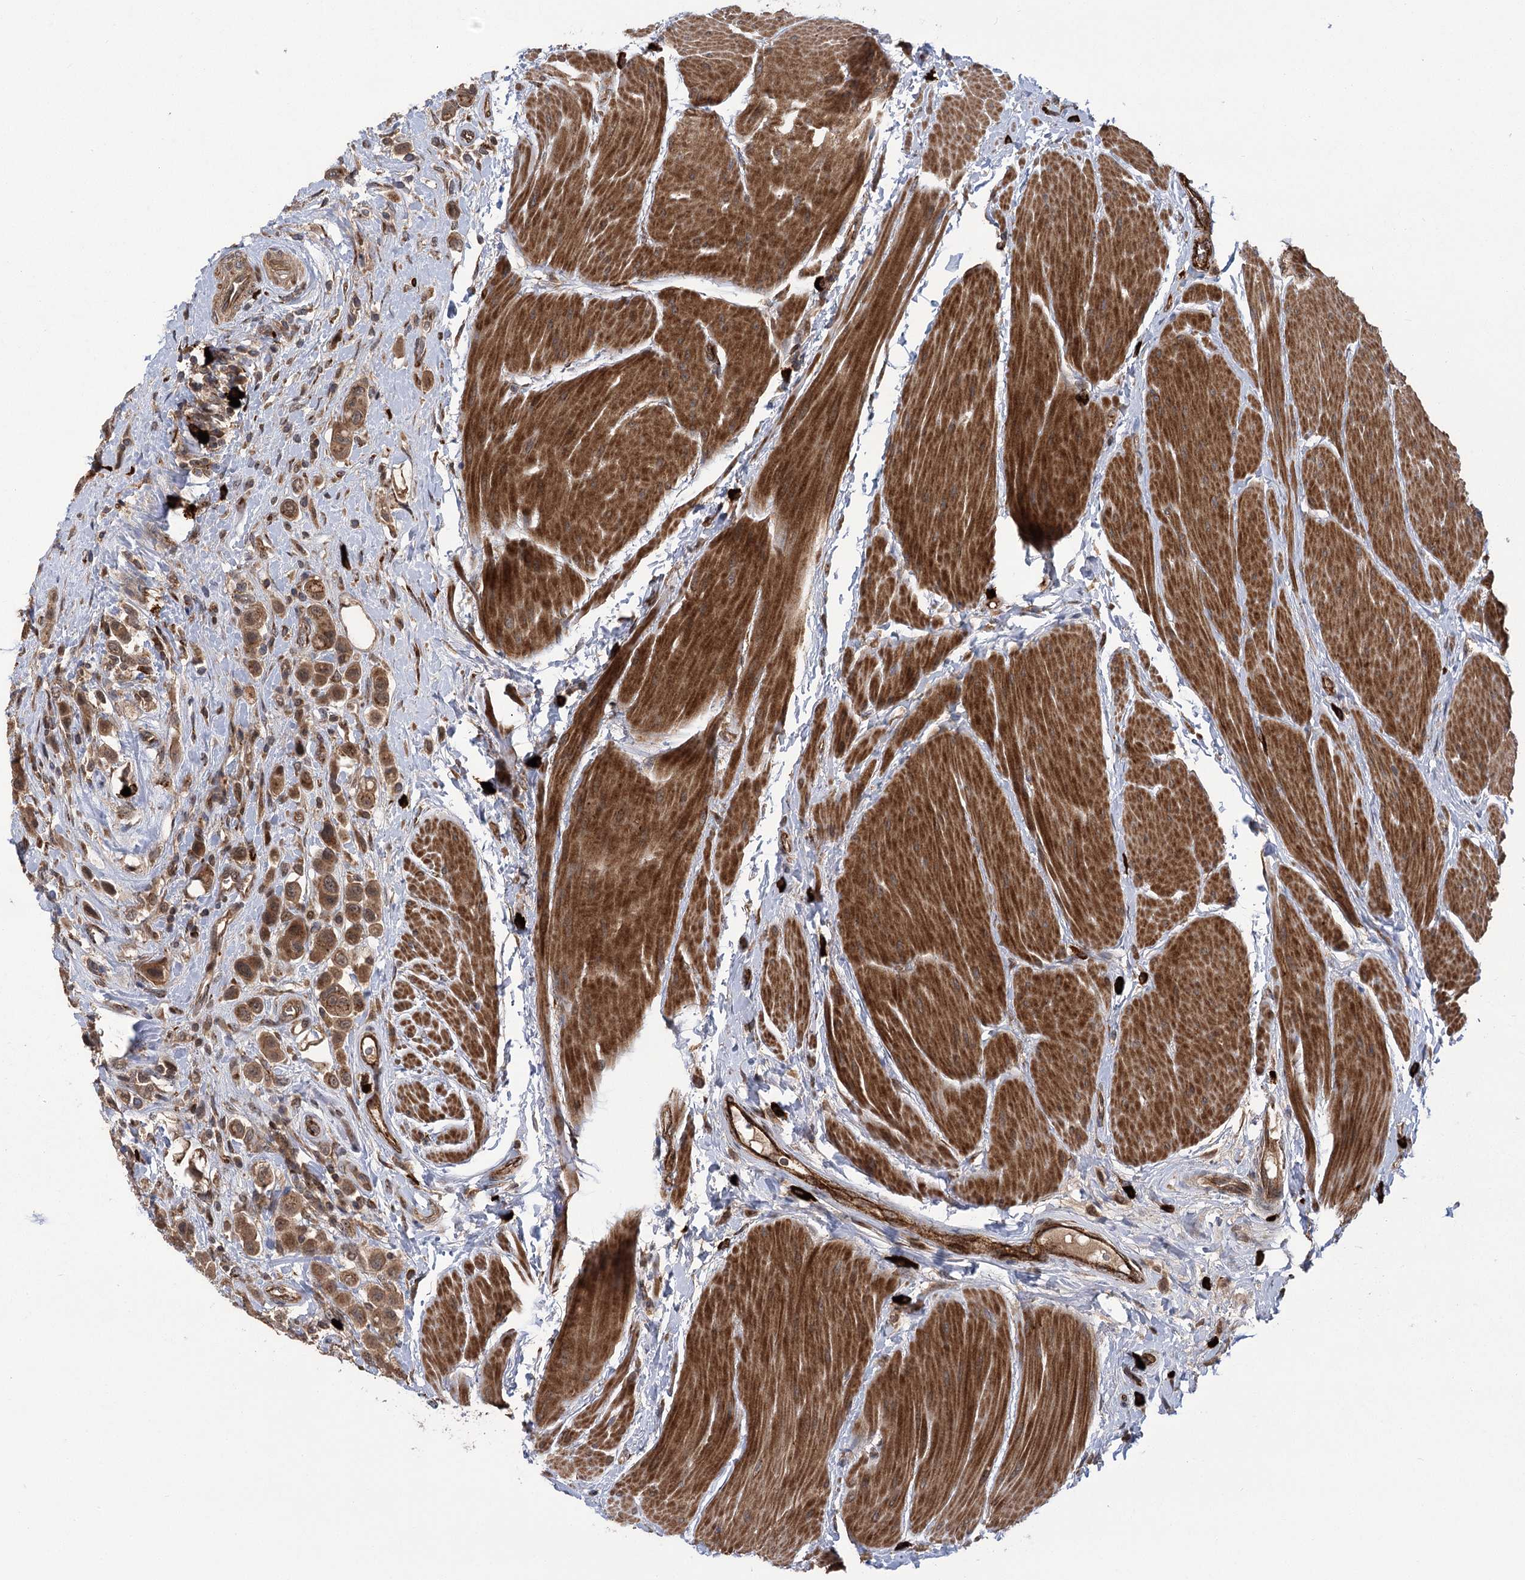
{"staining": {"intensity": "moderate", "quantity": ">75%", "location": "cytoplasmic/membranous,nuclear"}, "tissue": "urothelial cancer", "cell_type": "Tumor cells", "image_type": "cancer", "snomed": [{"axis": "morphology", "description": "Urothelial carcinoma, High grade"}, {"axis": "topography", "description": "Urinary bladder"}], "caption": "Brown immunohistochemical staining in human urothelial cancer exhibits moderate cytoplasmic/membranous and nuclear positivity in approximately >75% of tumor cells.", "gene": "CARD19", "patient": {"sex": "male", "age": 50}}